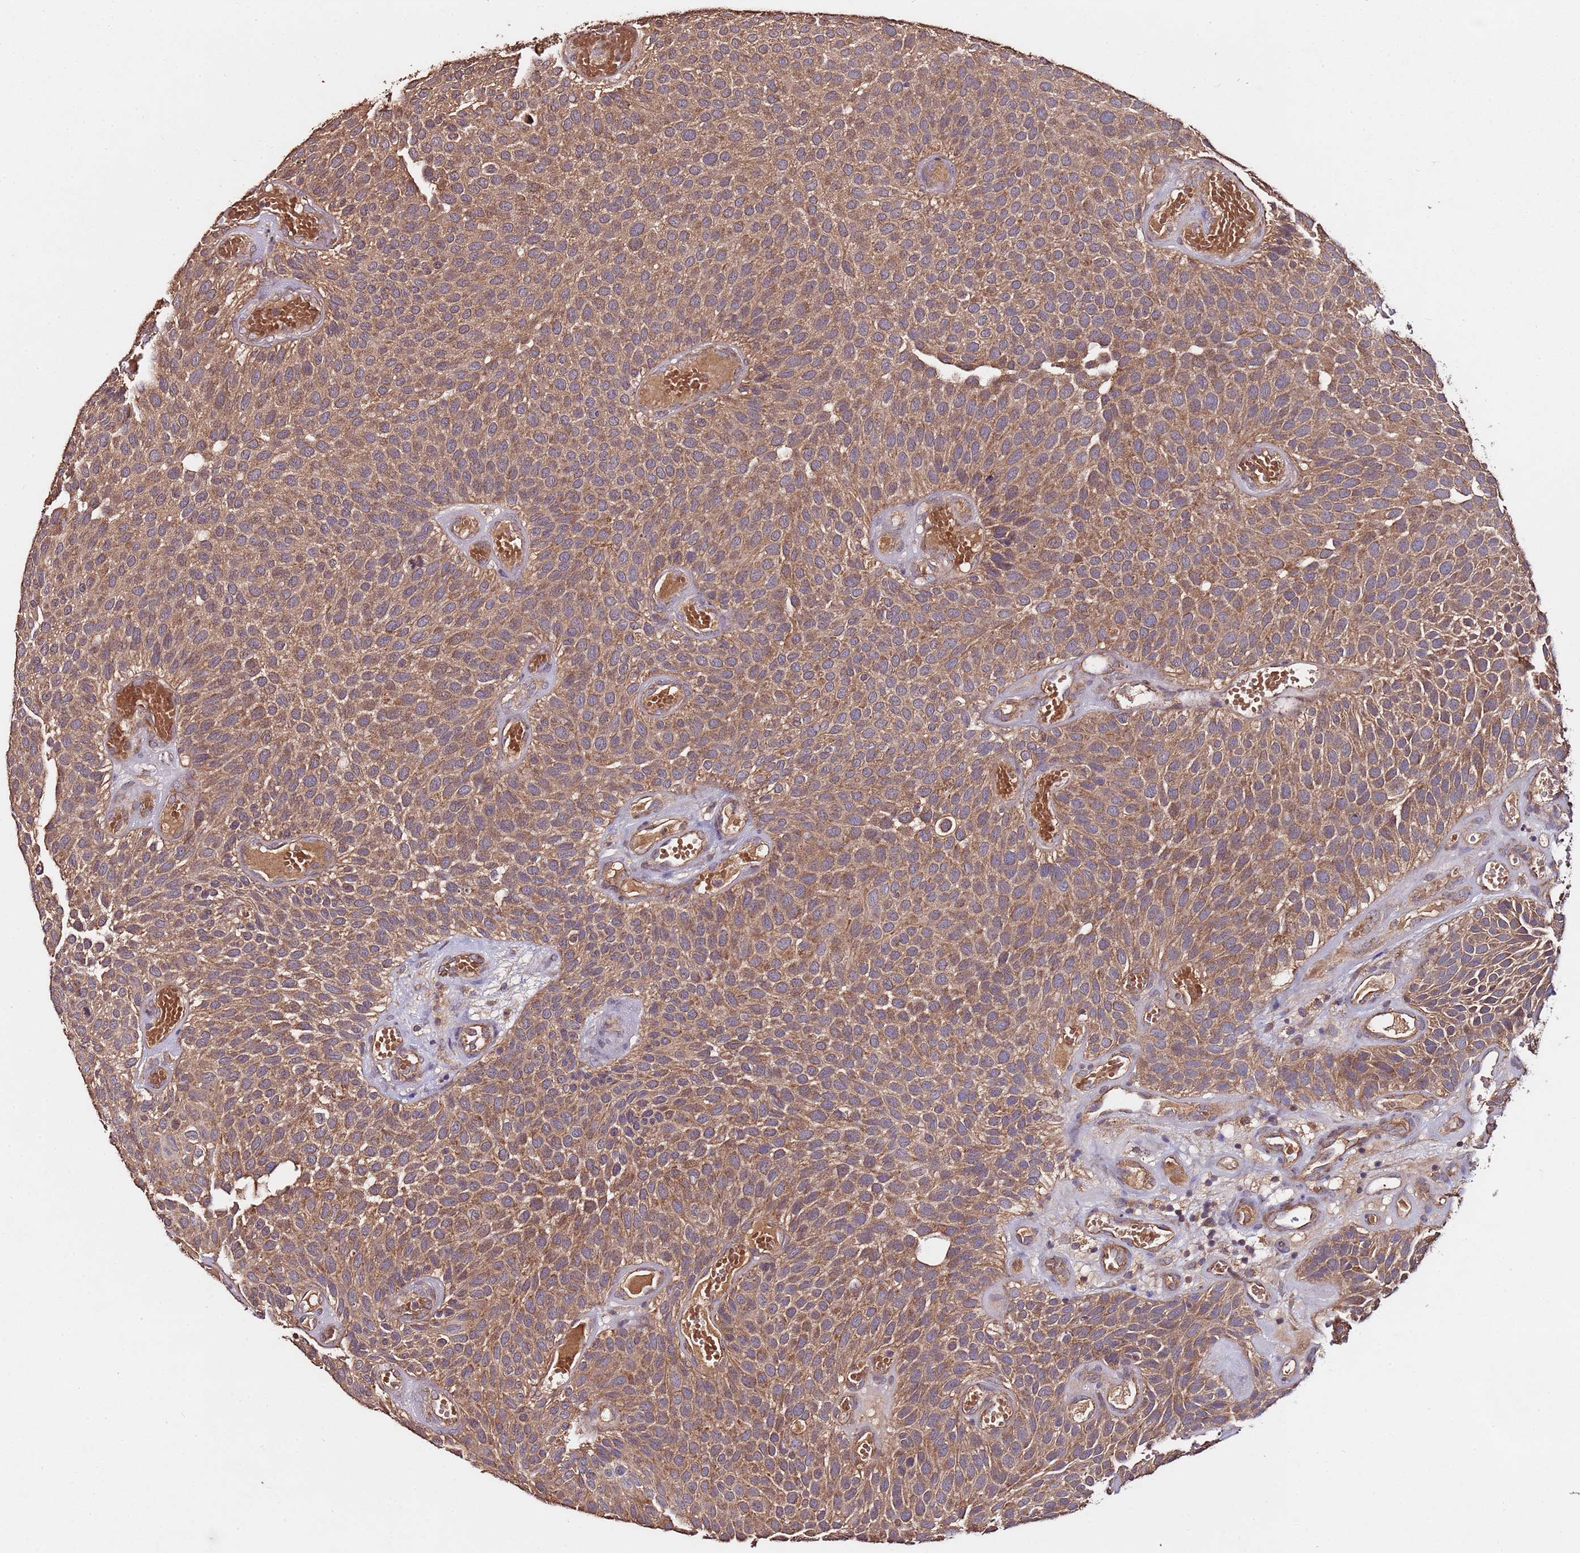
{"staining": {"intensity": "moderate", "quantity": ">75%", "location": "cytoplasmic/membranous"}, "tissue": "urothelial cancer", "cell_type": "Tumor cells", "image_type": "cancer", "snomed": [{"axis": "morphology", "description": "Urothelial carcinoma, Low grade"}, {"axis": "topography", "description": "Urinary bladder"}], "caption": "Urothelial cancer stained with a protein marker displays moderate staining in tumor cells.", "gene": "RPS15A", "patient": {"sex": "male", "age": 89}}